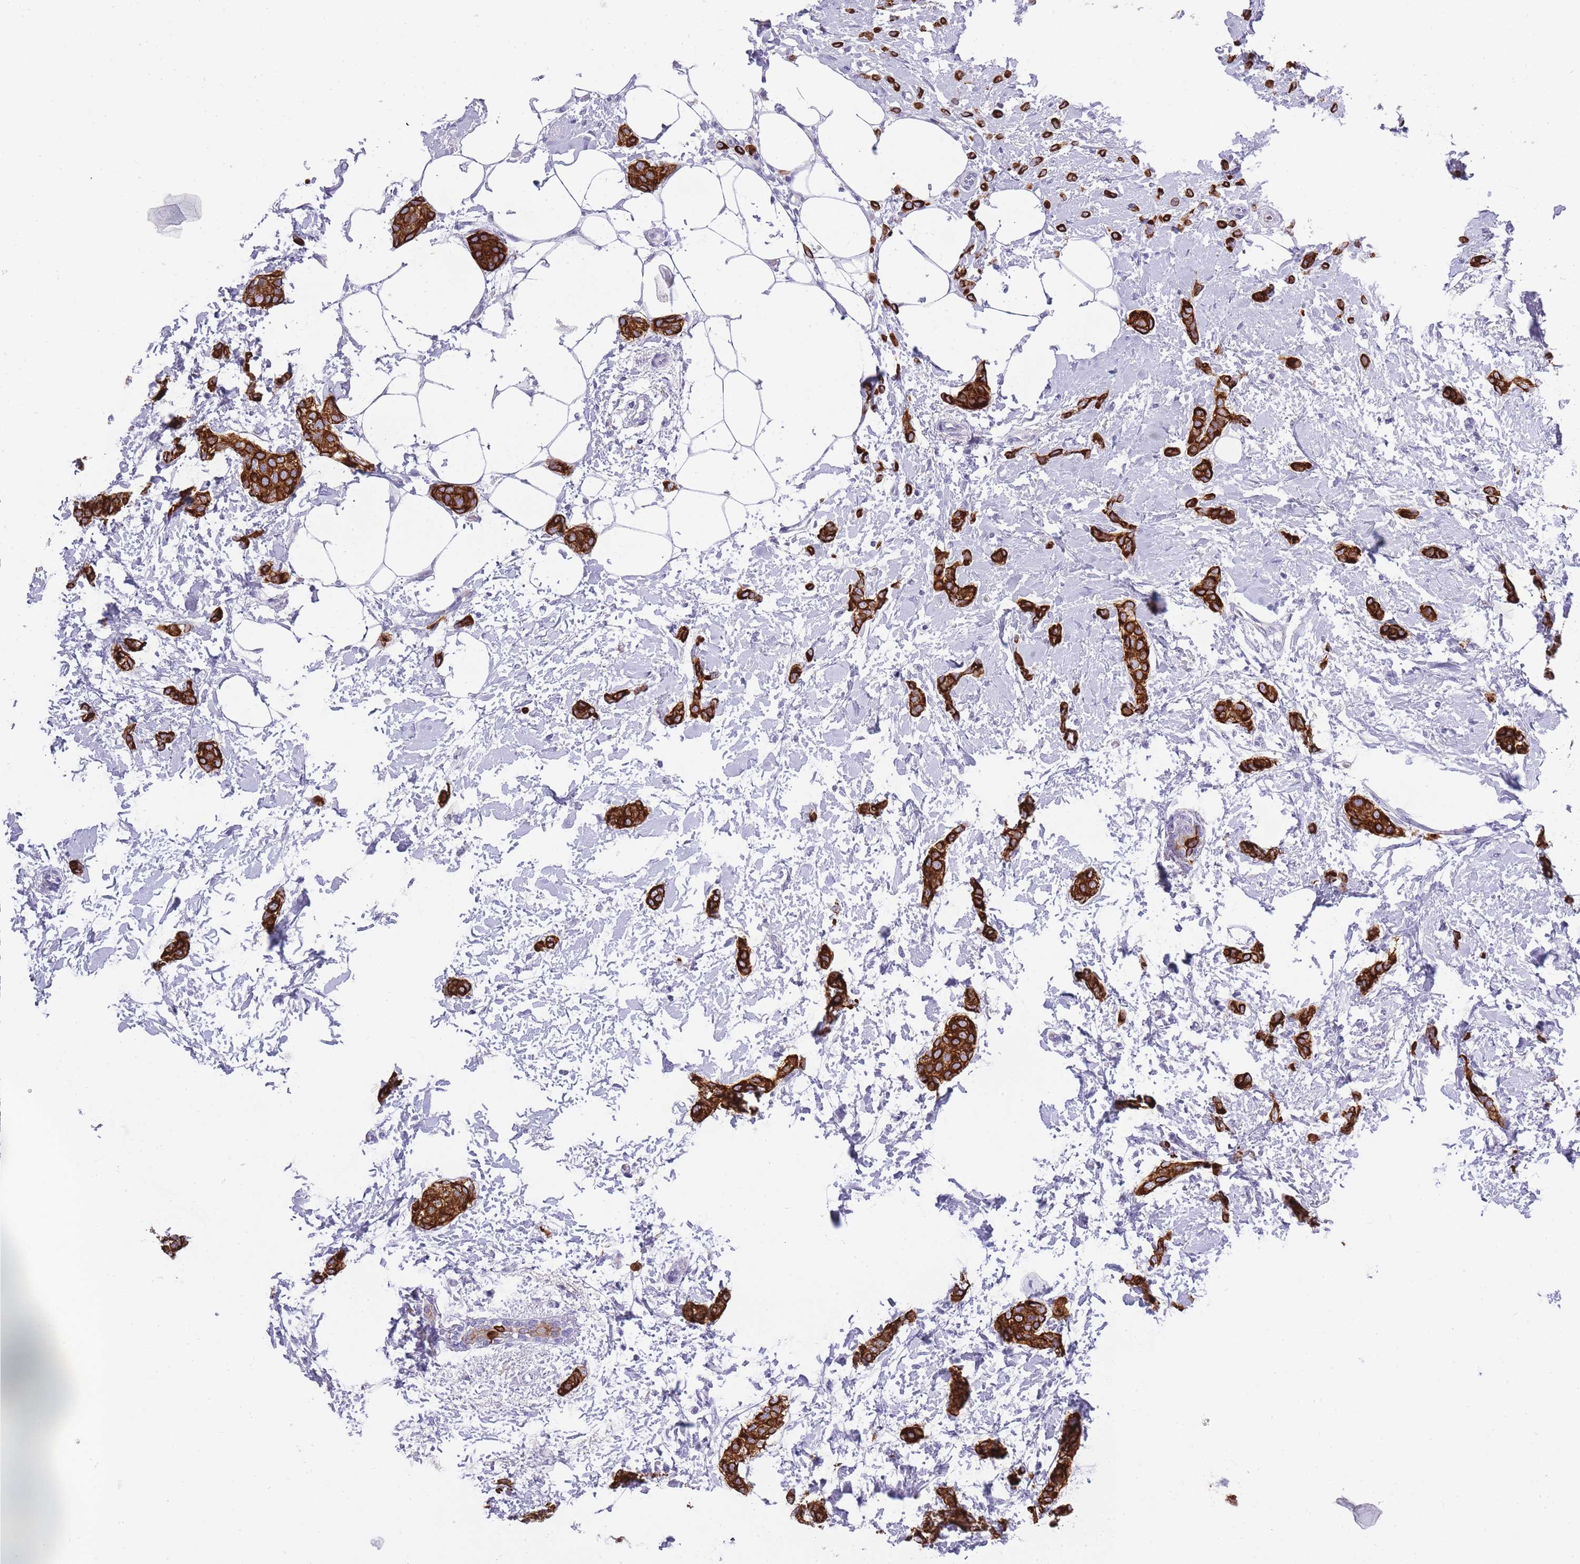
{"staining": {"intensity": "strong", "quantity": ">75%", "location": "cytoplasmic/membranous"}, "tissue": "breast cancer", "cell_type": "Tumor cells", "image_type": "cancer", "snomed": [{"axis": "morphology", "description": "Duct carcinoma"}, {"axis": "topography", "description": "Breast"}], "caption": "Breast infiltrating ductal carcinoma was stained to show a protein in brown. There is high levels of strong cytoplasmic/membranous positivity in approximately >75% of tumor cells.", "gene": "RADX", "patient": {"sex": "female", "age": 72}}